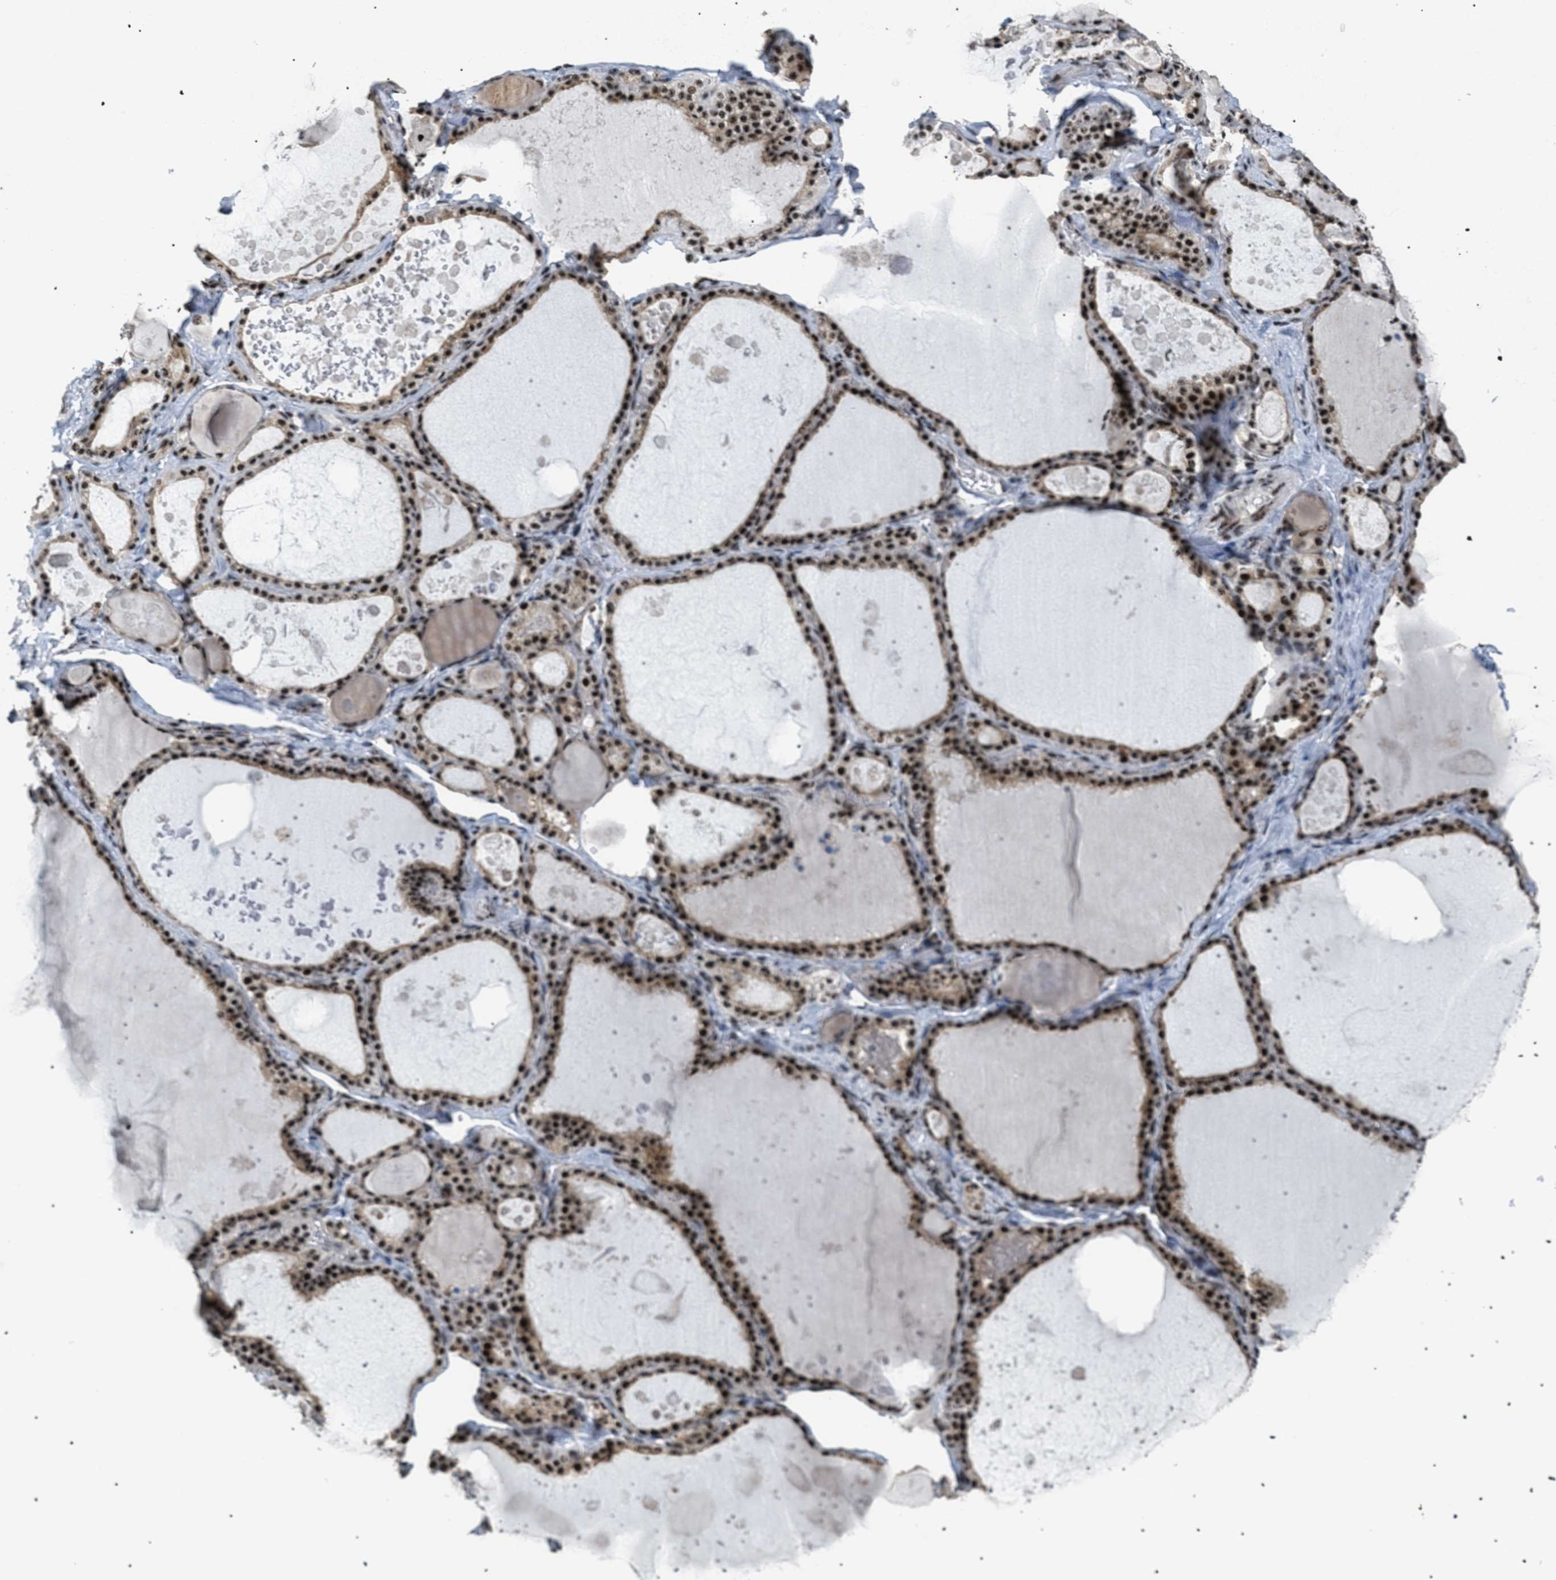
{"staining": {"intensity": "moderate", "quantity": ">75%", "location": "cytoplasmic/membranous,nuclear"}, "tissue": "thyroid gland", "cell_type": "Glandular cells", "image_type": "normal", "snomed": [{"axis": "morphology", "description": "Normal tissue, NOS"}, {"axis": "topography", "description": "Thyroid gland"}], "caption": "Thyroid gland stained with DAB (3,3'-diaminobenzidine) immunohistochemistry demonstrates medium levels of moderate cytoplasmic/membranous,nuclear expression in about >75% of glandular cells. (IHC, brightfield microscopy, high magnification).", "gene": "CDR2", "patient": {"sex": "male", "age": 56}}